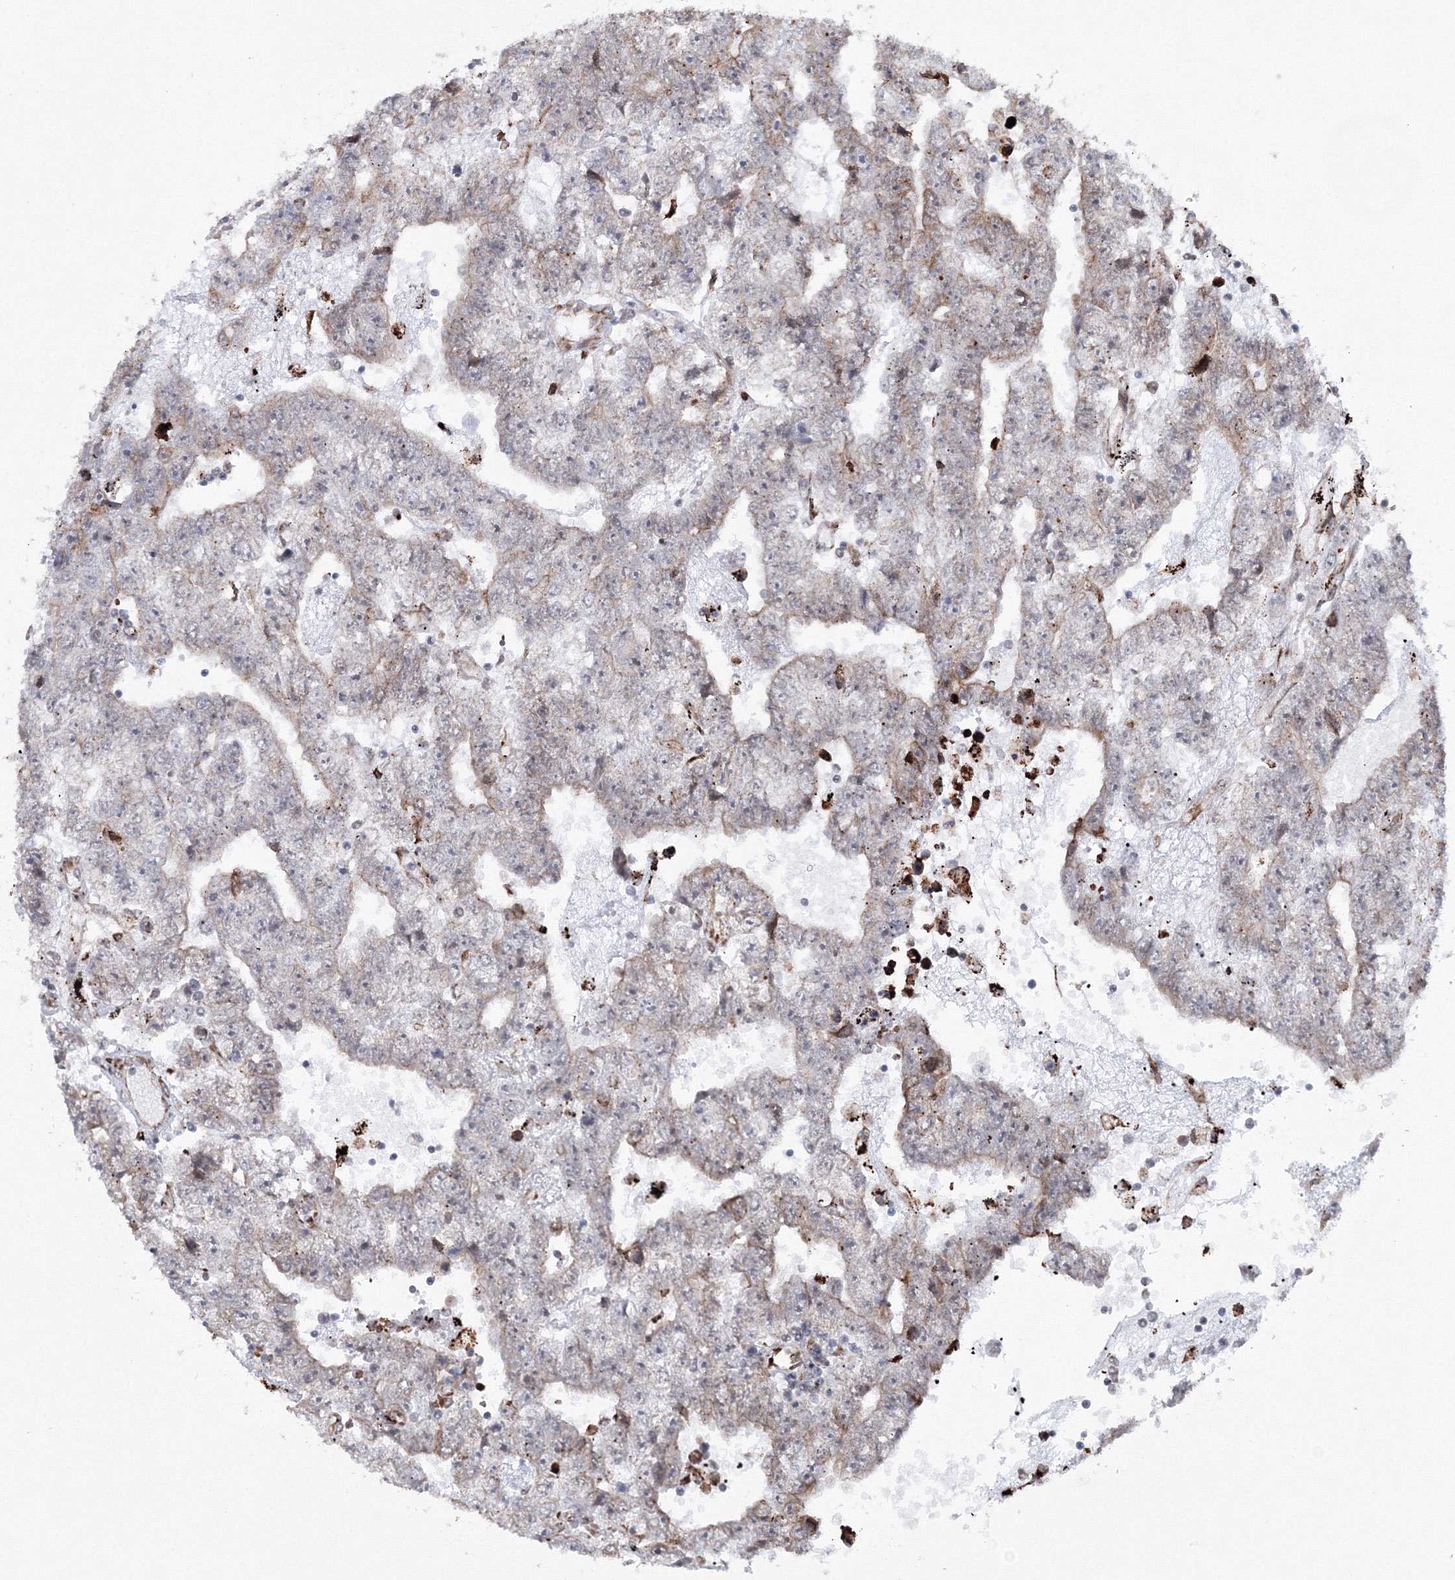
{"staining": {"intensity": "moderate", "quantity": "25%-75%", "location": "cytoplasmic/membranous"}, "tissue": "testis cancer", "cell_type": "Tumor cells", "image_type": "cancer", "snomed": [{"axis": "morphology", "description": "Carcinoma, Embryonal, NOS"}, {"axis": "topography", "description": "Testis"}], "caption": "Immunohistochemical staining of human testis cancer (embryonal carcinoma) demonstrates medium levels of moderate cytoplasmic/membranous staining in about 25%-75% of tumor cells. Nuclei are stained in blue.", "gene": "EFCAB12", "patient": {"sex": "male", "age": 25}}